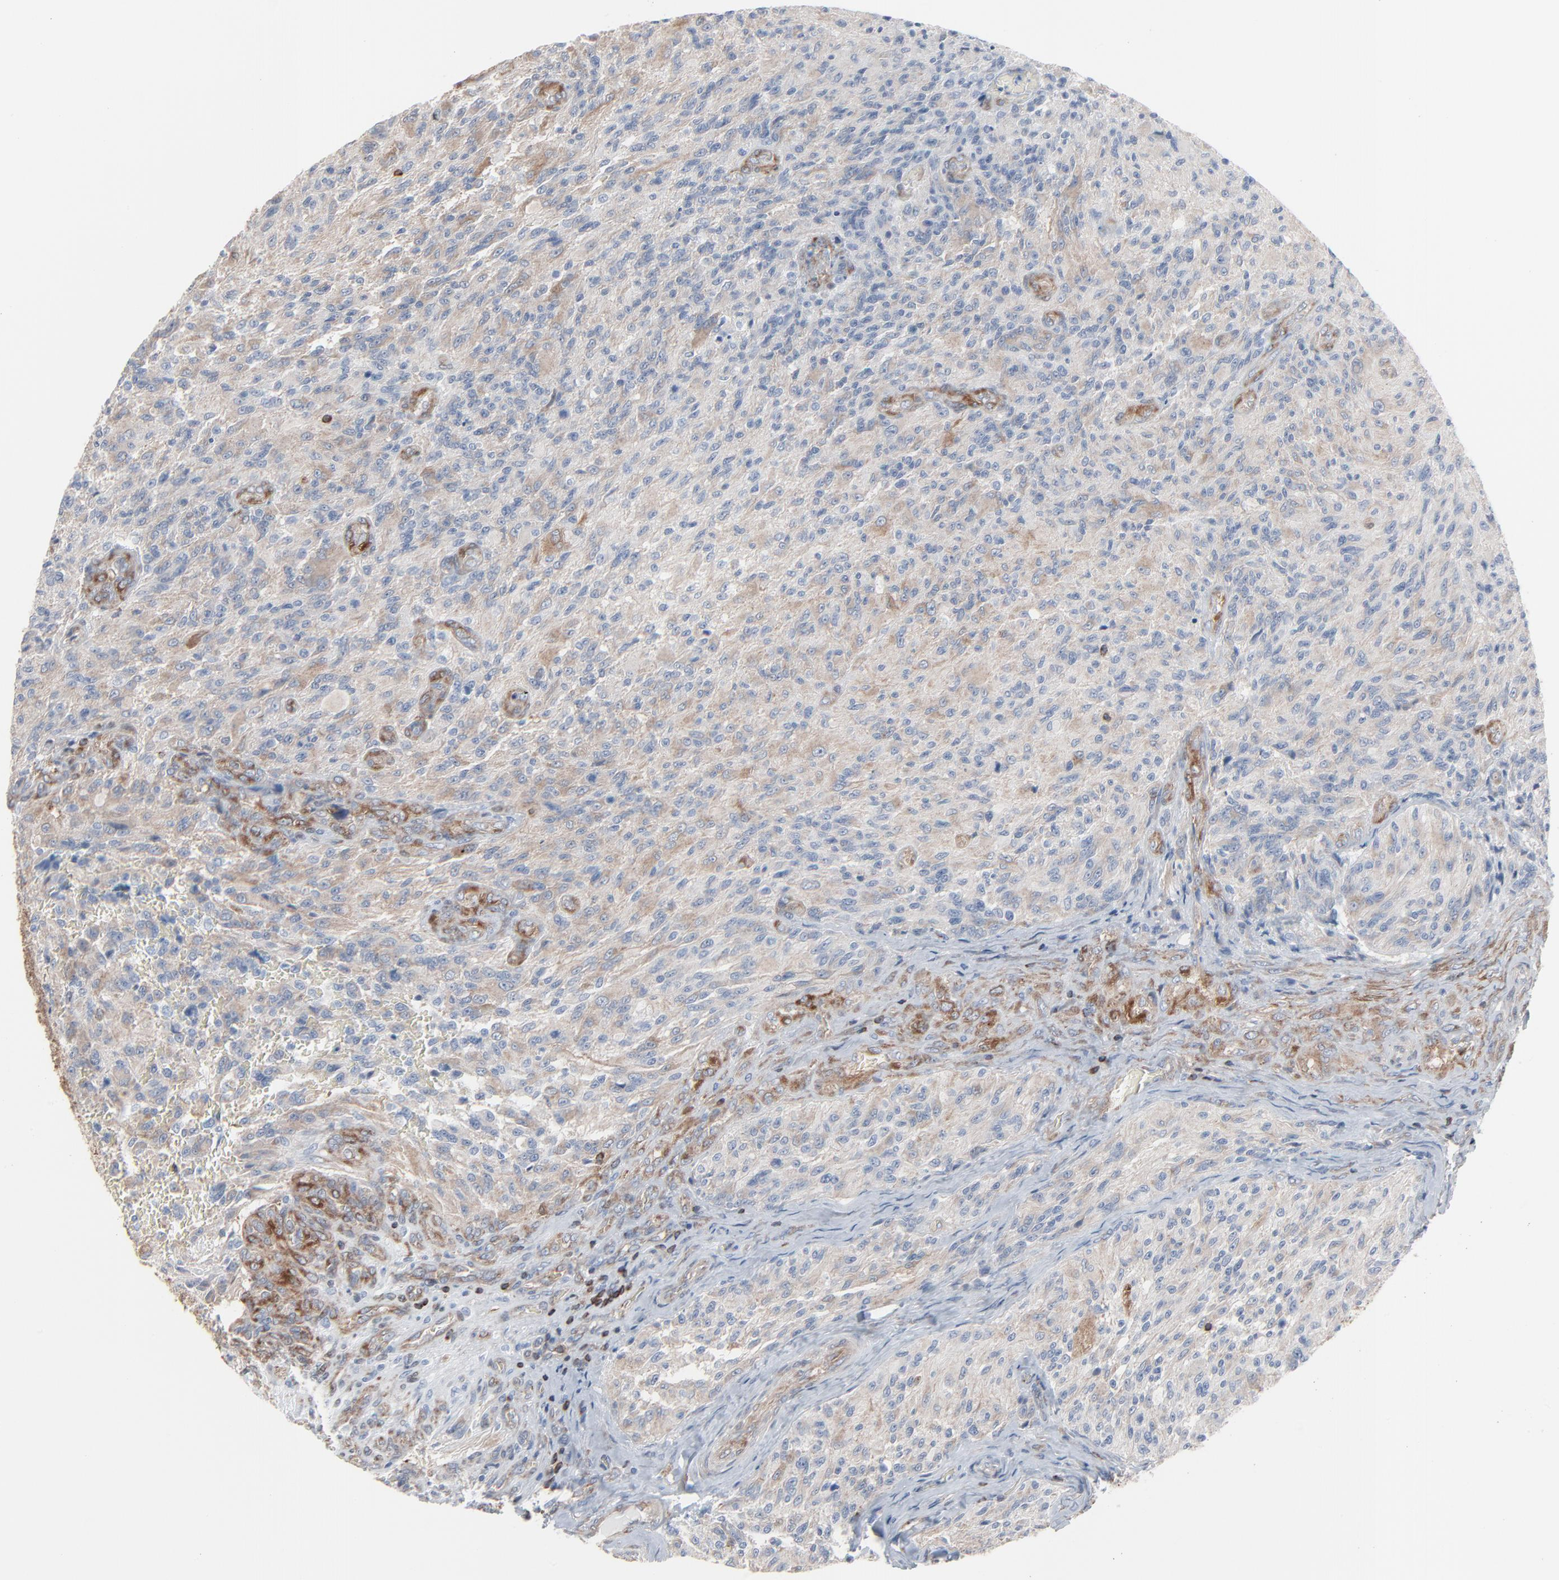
{"staining": {"intensity": "weak", "quantity": "<25%", "location": "cytoplasmic/membranous"}, "tissue": "glioma", "cell_type": "Tumor cells", "image_type": "cancer", "snomed": [{"axis": "morphology", "description": "Normal tissue, NOS"}, {"axis": "morphology", "description": "Glioma, malignant, High grade"}, {"axis": "topography", "description": "Cerebral cortex"}], "caption": "There is no significant expression in tumor cells of glioma.", "gene": "OPTN", "patient": {"sex": "male", "age": 56}}